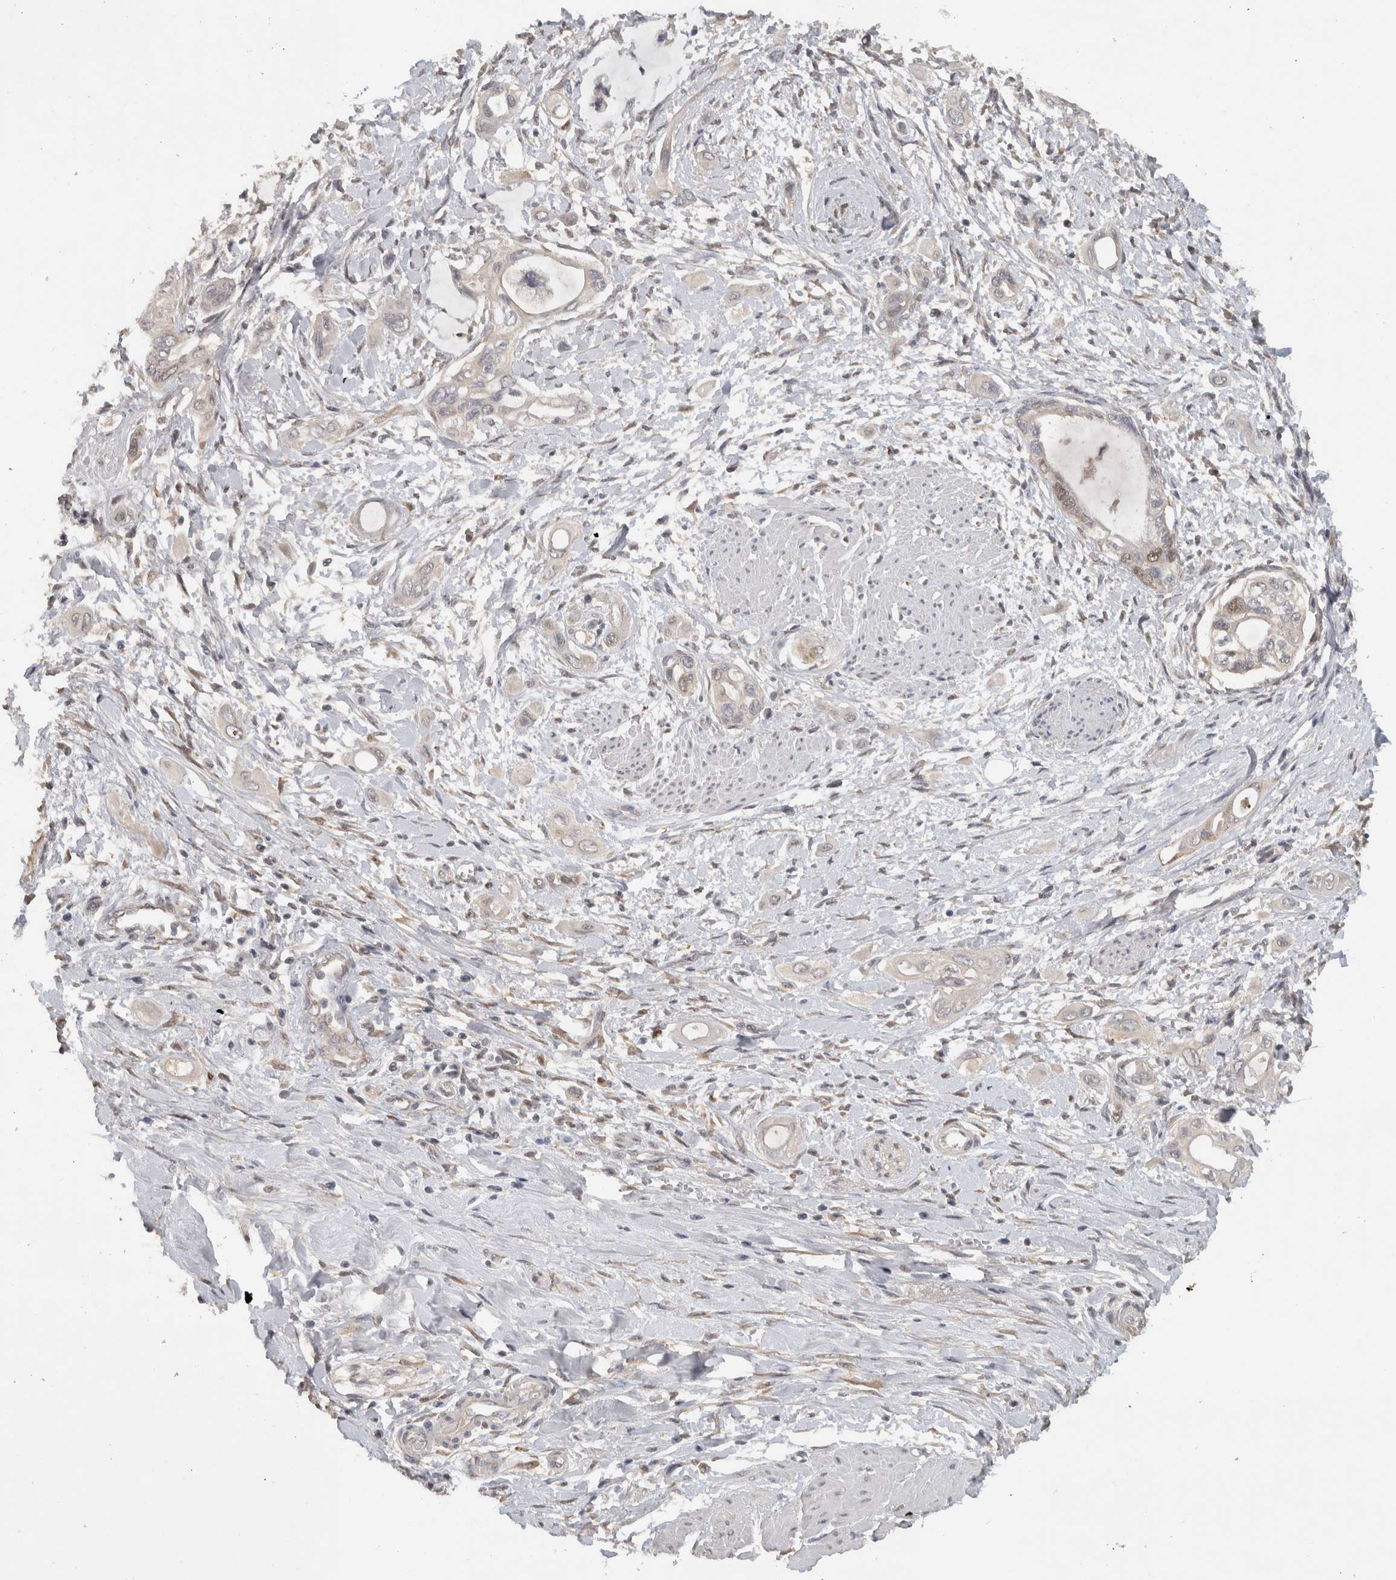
{"staining": {"intensity": "weak", "quantity": "<25%", "location": "nuclear"}, "tissue": "pancreatic cancer", "cell_type": "Tumor cells", "image_type": "cancer", "snomed": [{"axis": "morphology", "description": "Adenocarcinoma, NOS"}, {"axis": "topography", "description": "Pancreas"}], "caption": "A high-resolution micrograph shows IHC staining of pancreatic adenocarcinoma, which shows no significant expression in tumor cells. (DAB immunohistochemistry visualized using brightfield microscopy, high magnification).", "gene": "DYRK2", "patient": {"sex": "male", "age": 59}}